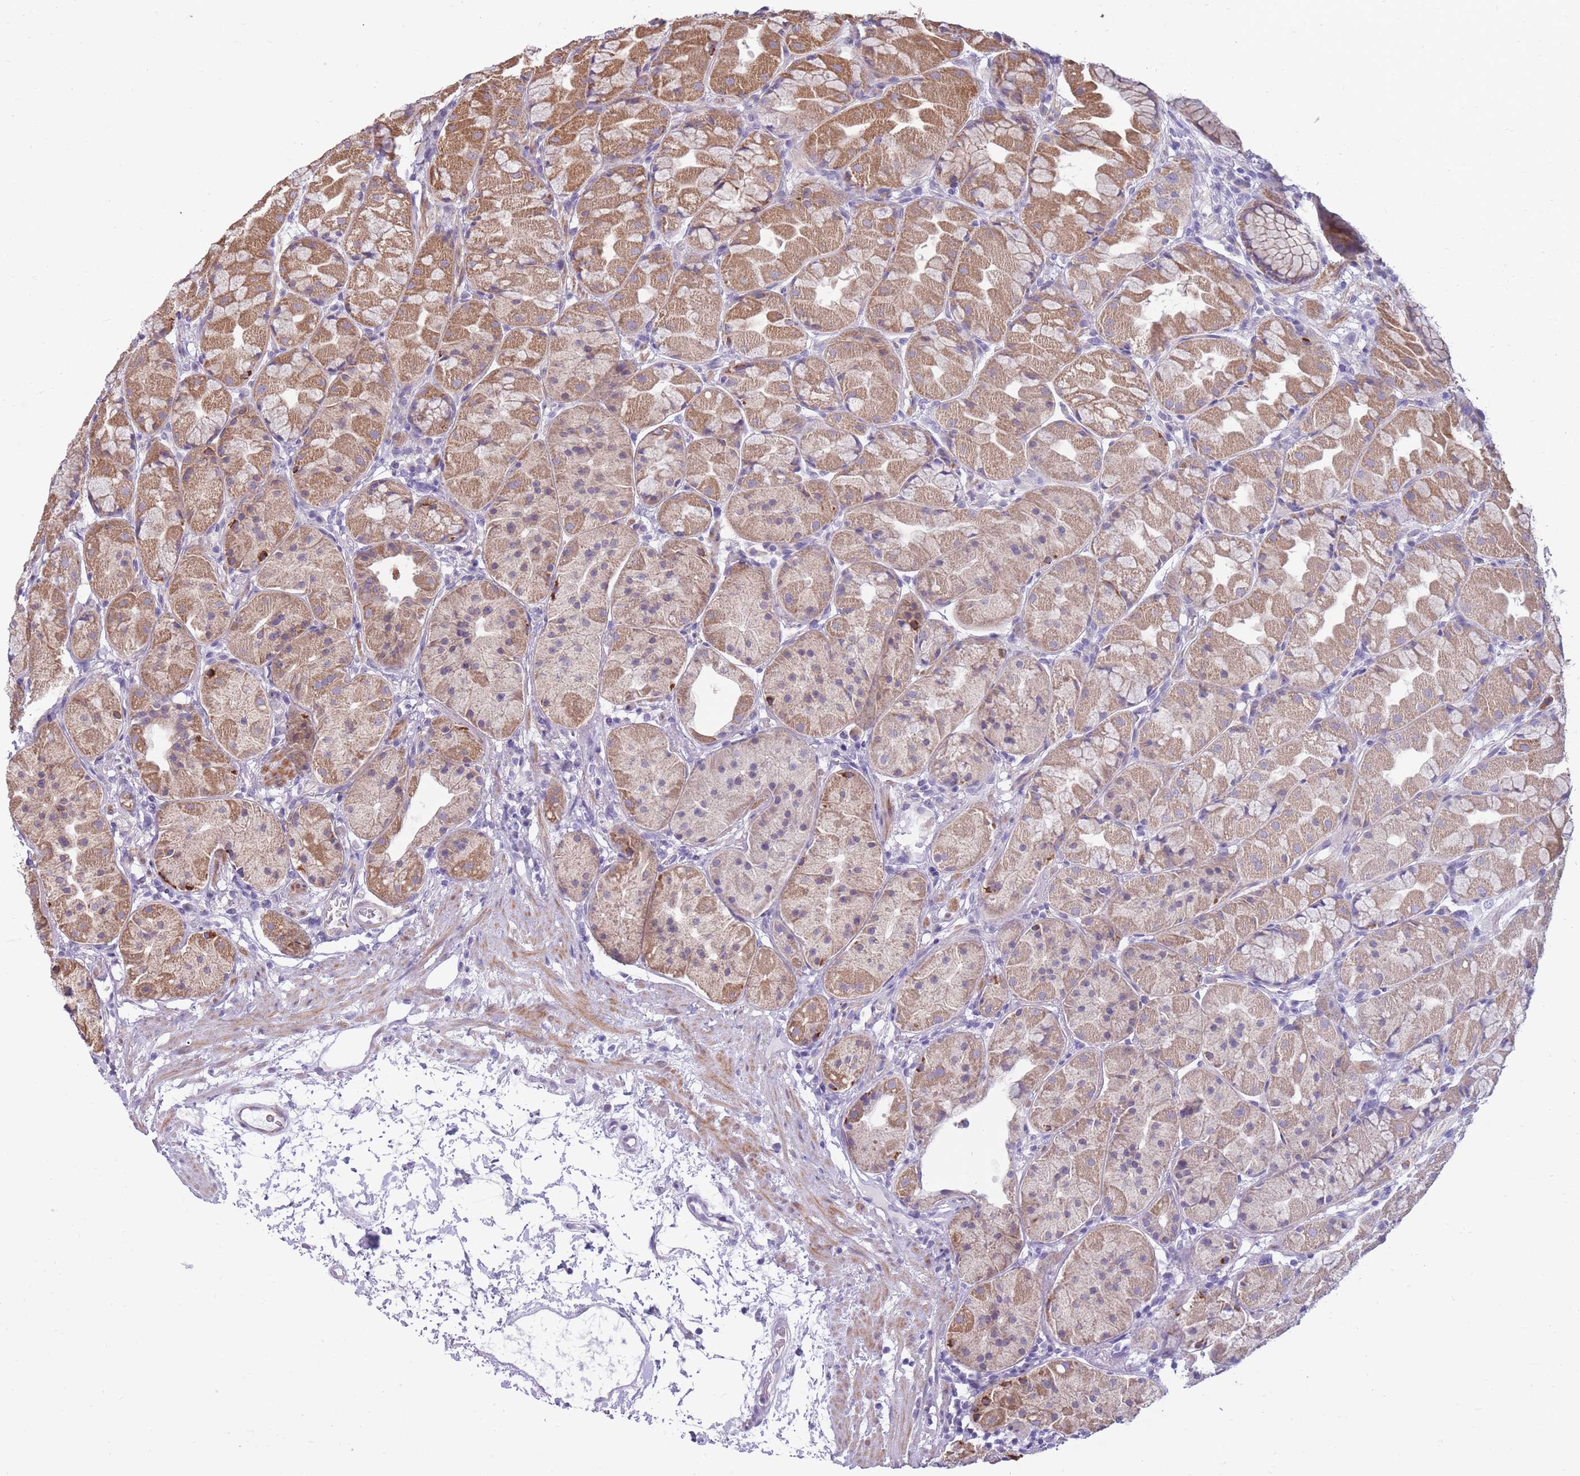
{"staining": {"intensity": "moderate", "quantity": ">75%", "location": "cytoplasmic/membranous"}, "tissue": "stomach", "cell_type": "Glandular cells", "image_type": "normal", "snomed": [{"axis": "morphology", "description": "Normal tissue, NOS"}, {"axis": "topography", "description": "Stomach"}], "caption": "A brown stain labels moderate cytoplasmic/membranous positivity of a protein in glandular cells of normal human stomach.", "gene": "RNF170", "patient": {"sex": "male", "age": 57}}